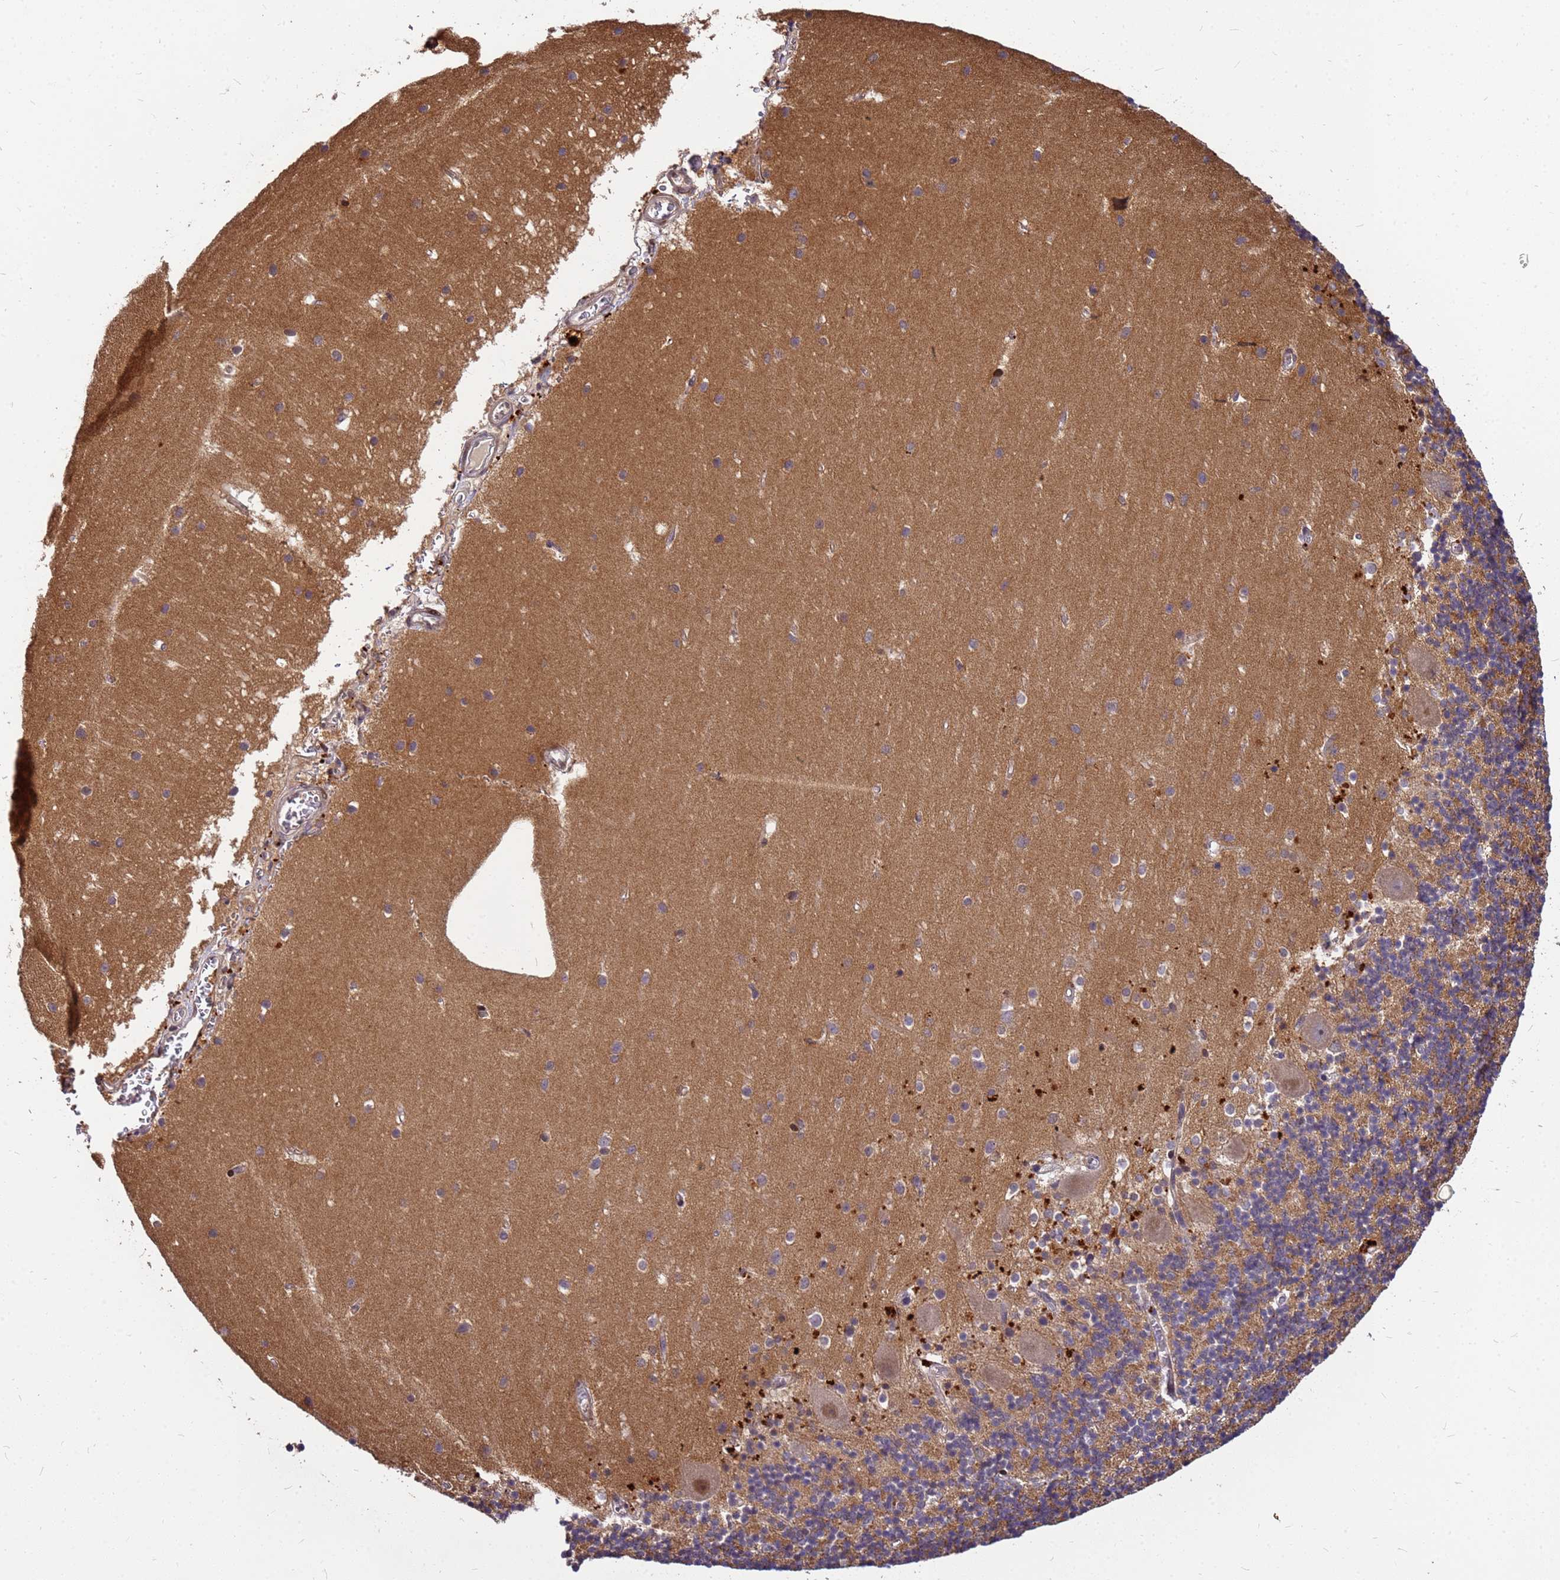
{"staining": {"intensity": "moderate", "quantity": ">75%", "location": "cytoplasmic/membranous"}, "tissue": "cerebellum", "cell_type": "Cells in granular layer", "image_type": "normal", "snomed": [{"axis": "morphology", "description": "Normal tissue, NOS"}, {"axis": "topography", "description": "Cerebellum"}], "caption": "Normal cerebellum demonstrates moderate cytoplasmic/membranous positivity in about >75% of cells in granular layer The protein is stained brown, and the nuclei are stained in blue (DAB IHC with brightfield microscopy, high magnification)..", "gene": "DUS4L", "patient": {"sex": "male", "age": 54}}